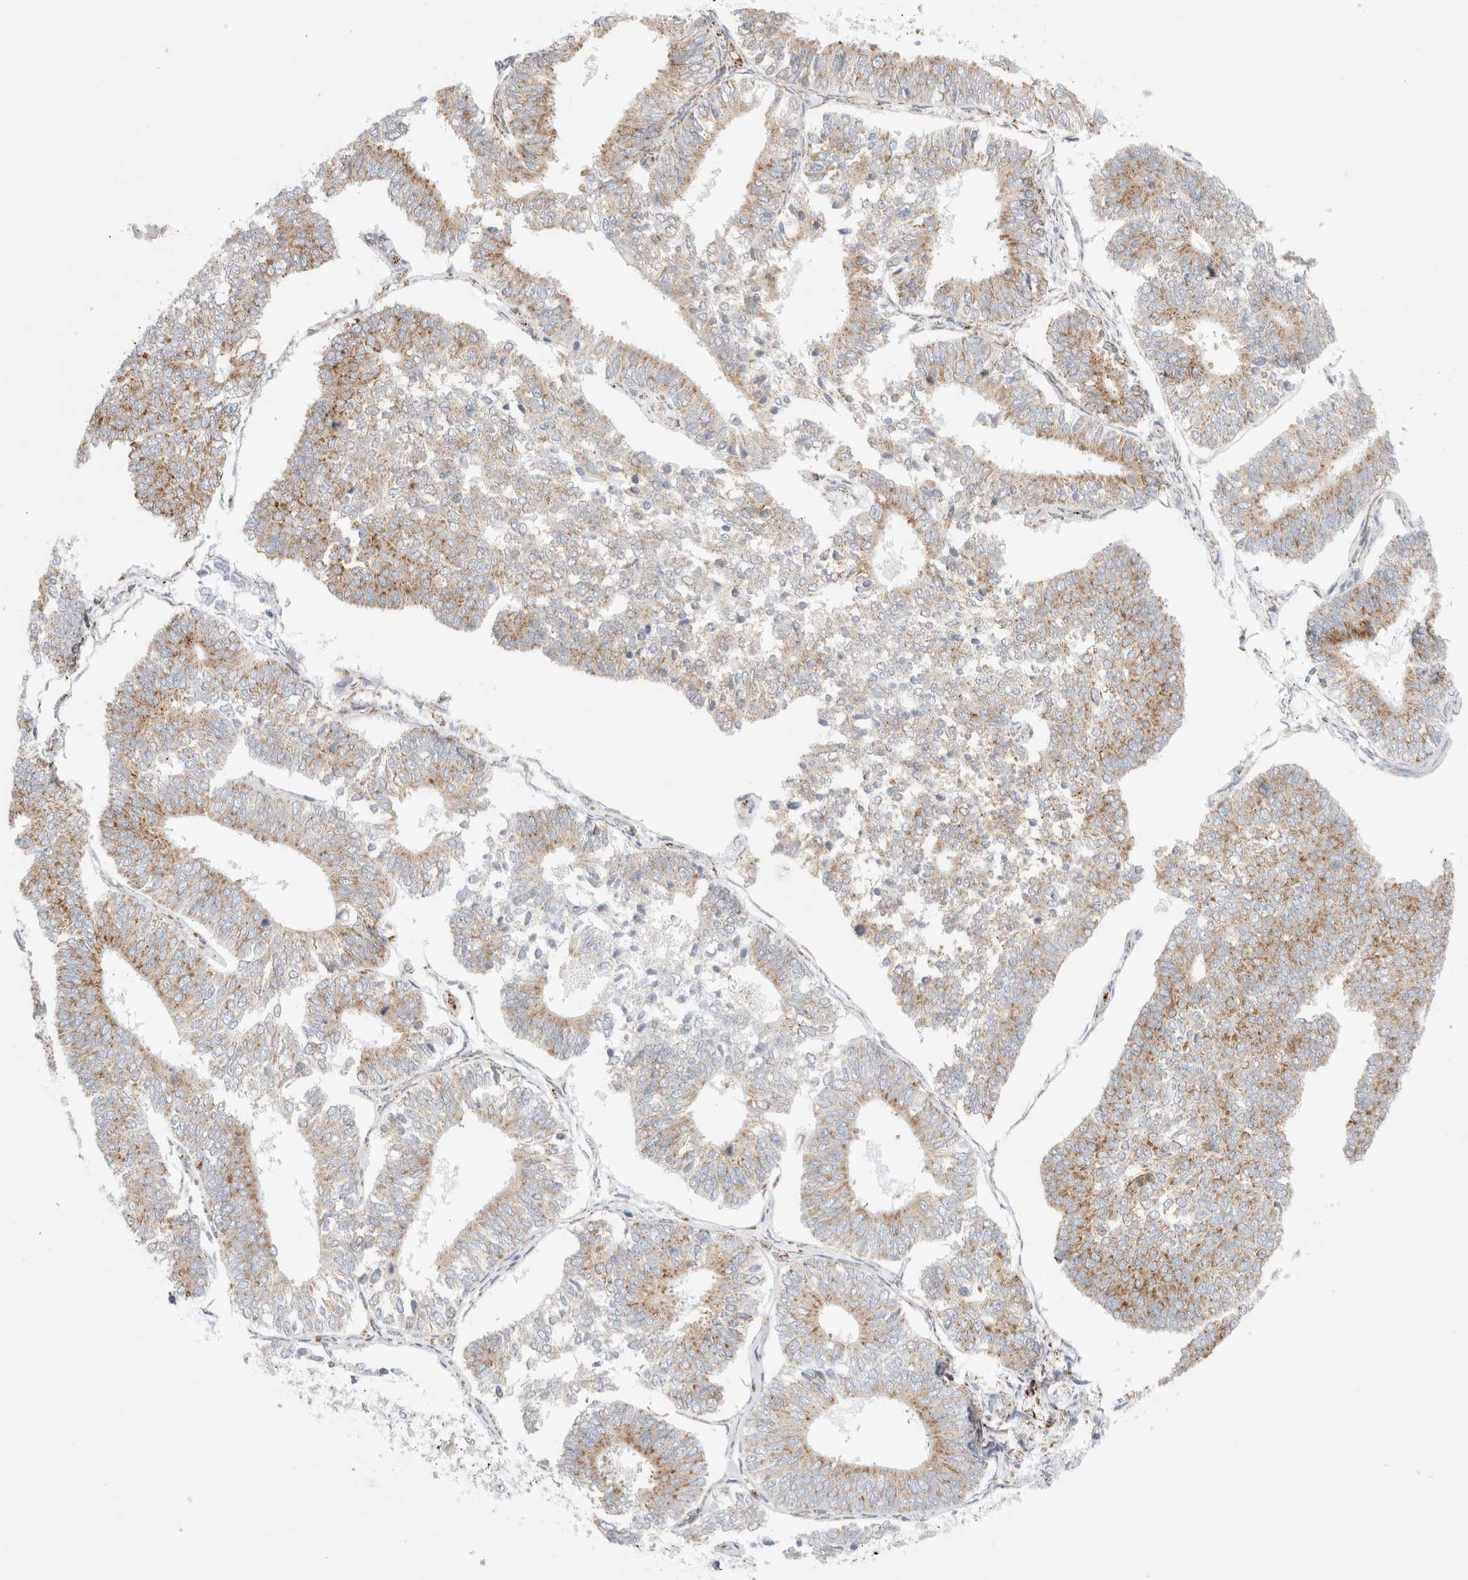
{"staining": {"intensity": "moderate", "quantity": ">75%", "location": "cytoplasmic/membranous"}, "tissue": "endometrial cancer", "cell_type": "Tumor cells", "image_type": "cancer", "snomed": [{"axis": "morphology", "description": "Adenocarcinoma, NOS"}, {"axis": "topography", "description": "Endometrium"}], "caption": "Brown immunohistochemical staining in human adenocarcinoma (endometrial) displays moderate cytoplasmic/membranous expression in approximately >75% of tumor cells. (Brightfield microscopy of DAB IHC at high magnification).", "gene": "CNPY4", "patient": {"sex": "female", "age": 70}}